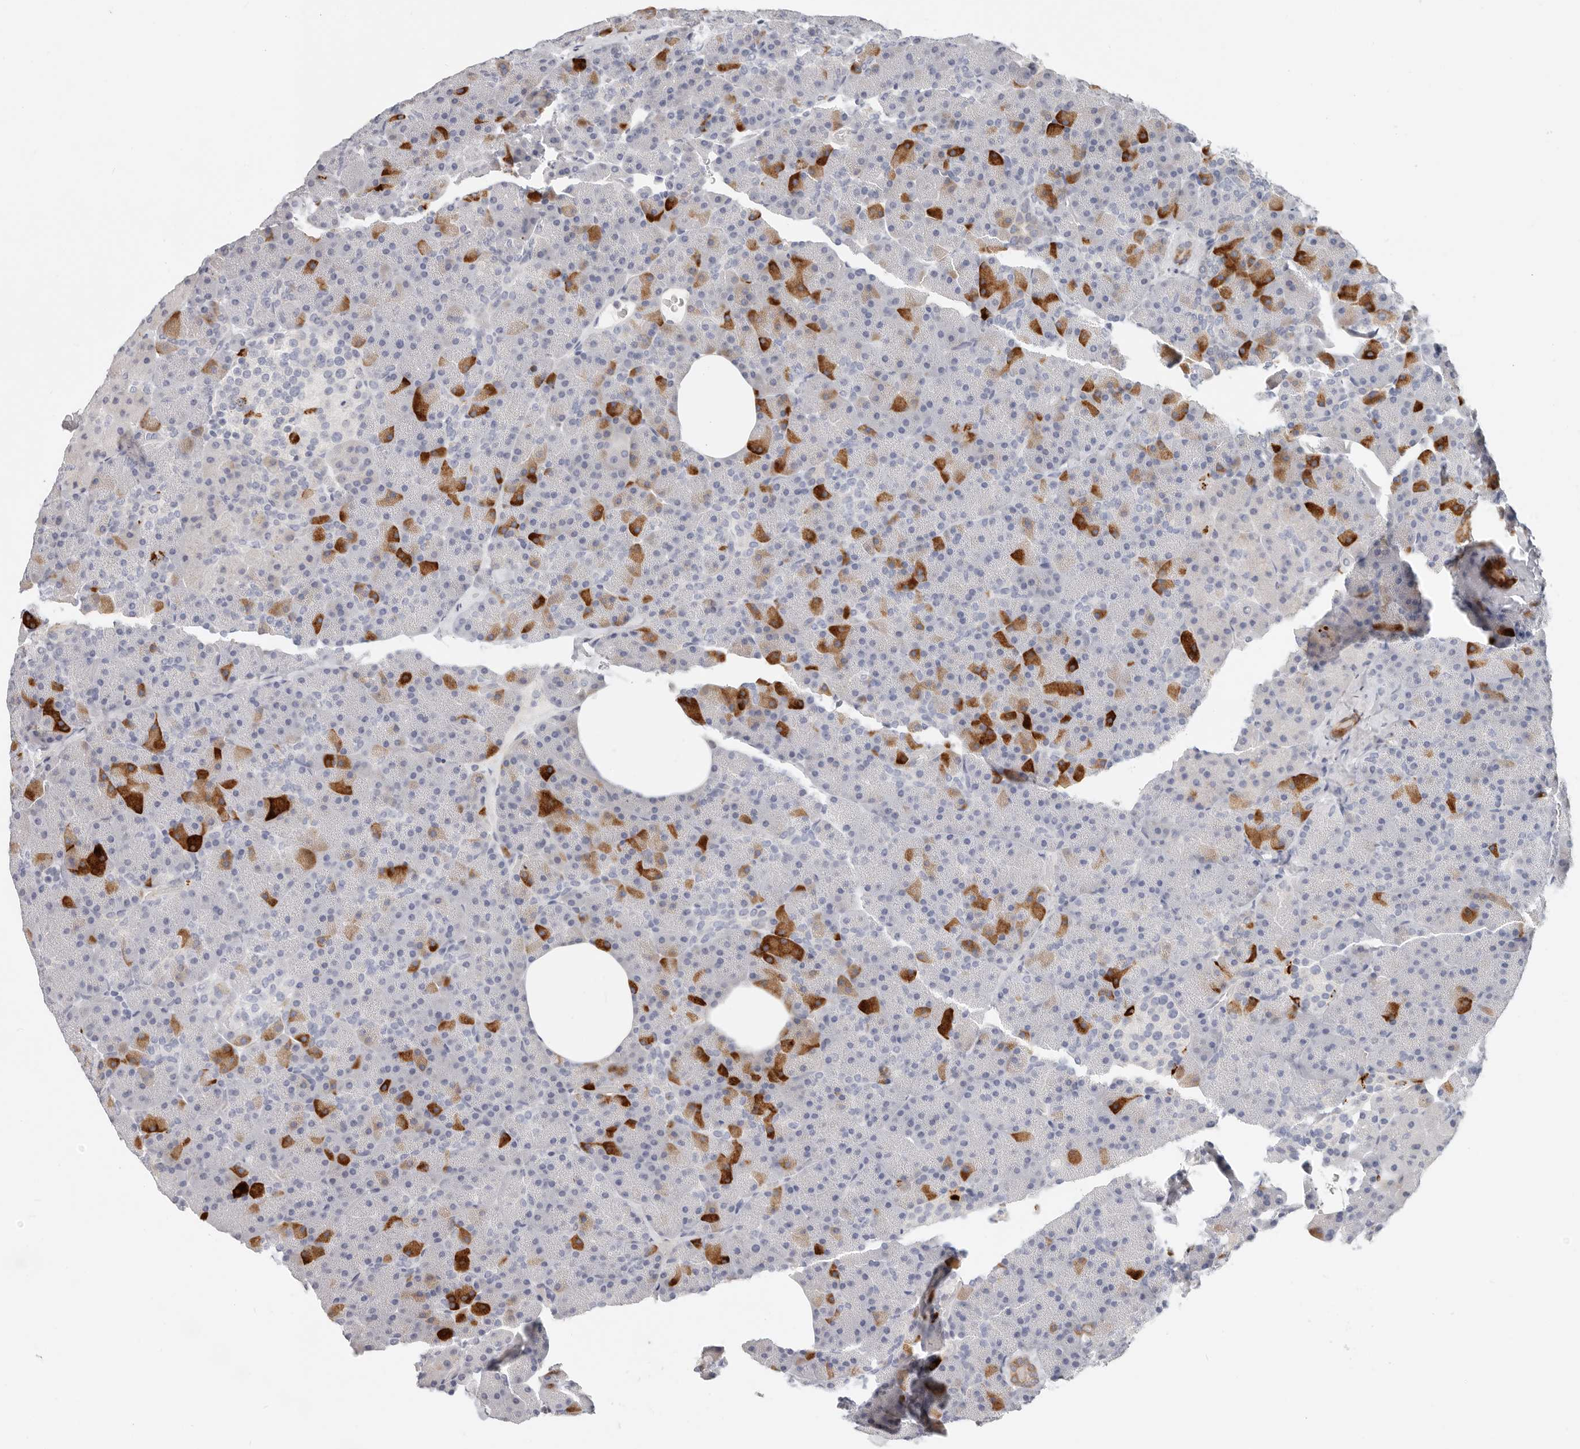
{"staining": {"intensity": "strong", "quantity": "<25%", "location": "cytoplasmic/membranous"}, "tissue": "pancreas", "cell_type": "Exocrine glandular cells", "image_type": "normal", "snomed": [{"axis": "morphology", "description": "Normal tissue, NOS"}, {"axis": "morphology", "description": "Carcinoid, malignant, NOS"}, {"axis": "topography", "description": "Pancreas"}], "caption": "Protein staining shows strong cytoplasmic/membranous staining in approximately <25% of exocrine glandular cells in normal pancreas.", "gene": "ZRANB1", "patient": {"sex": "female", "age": 35}}